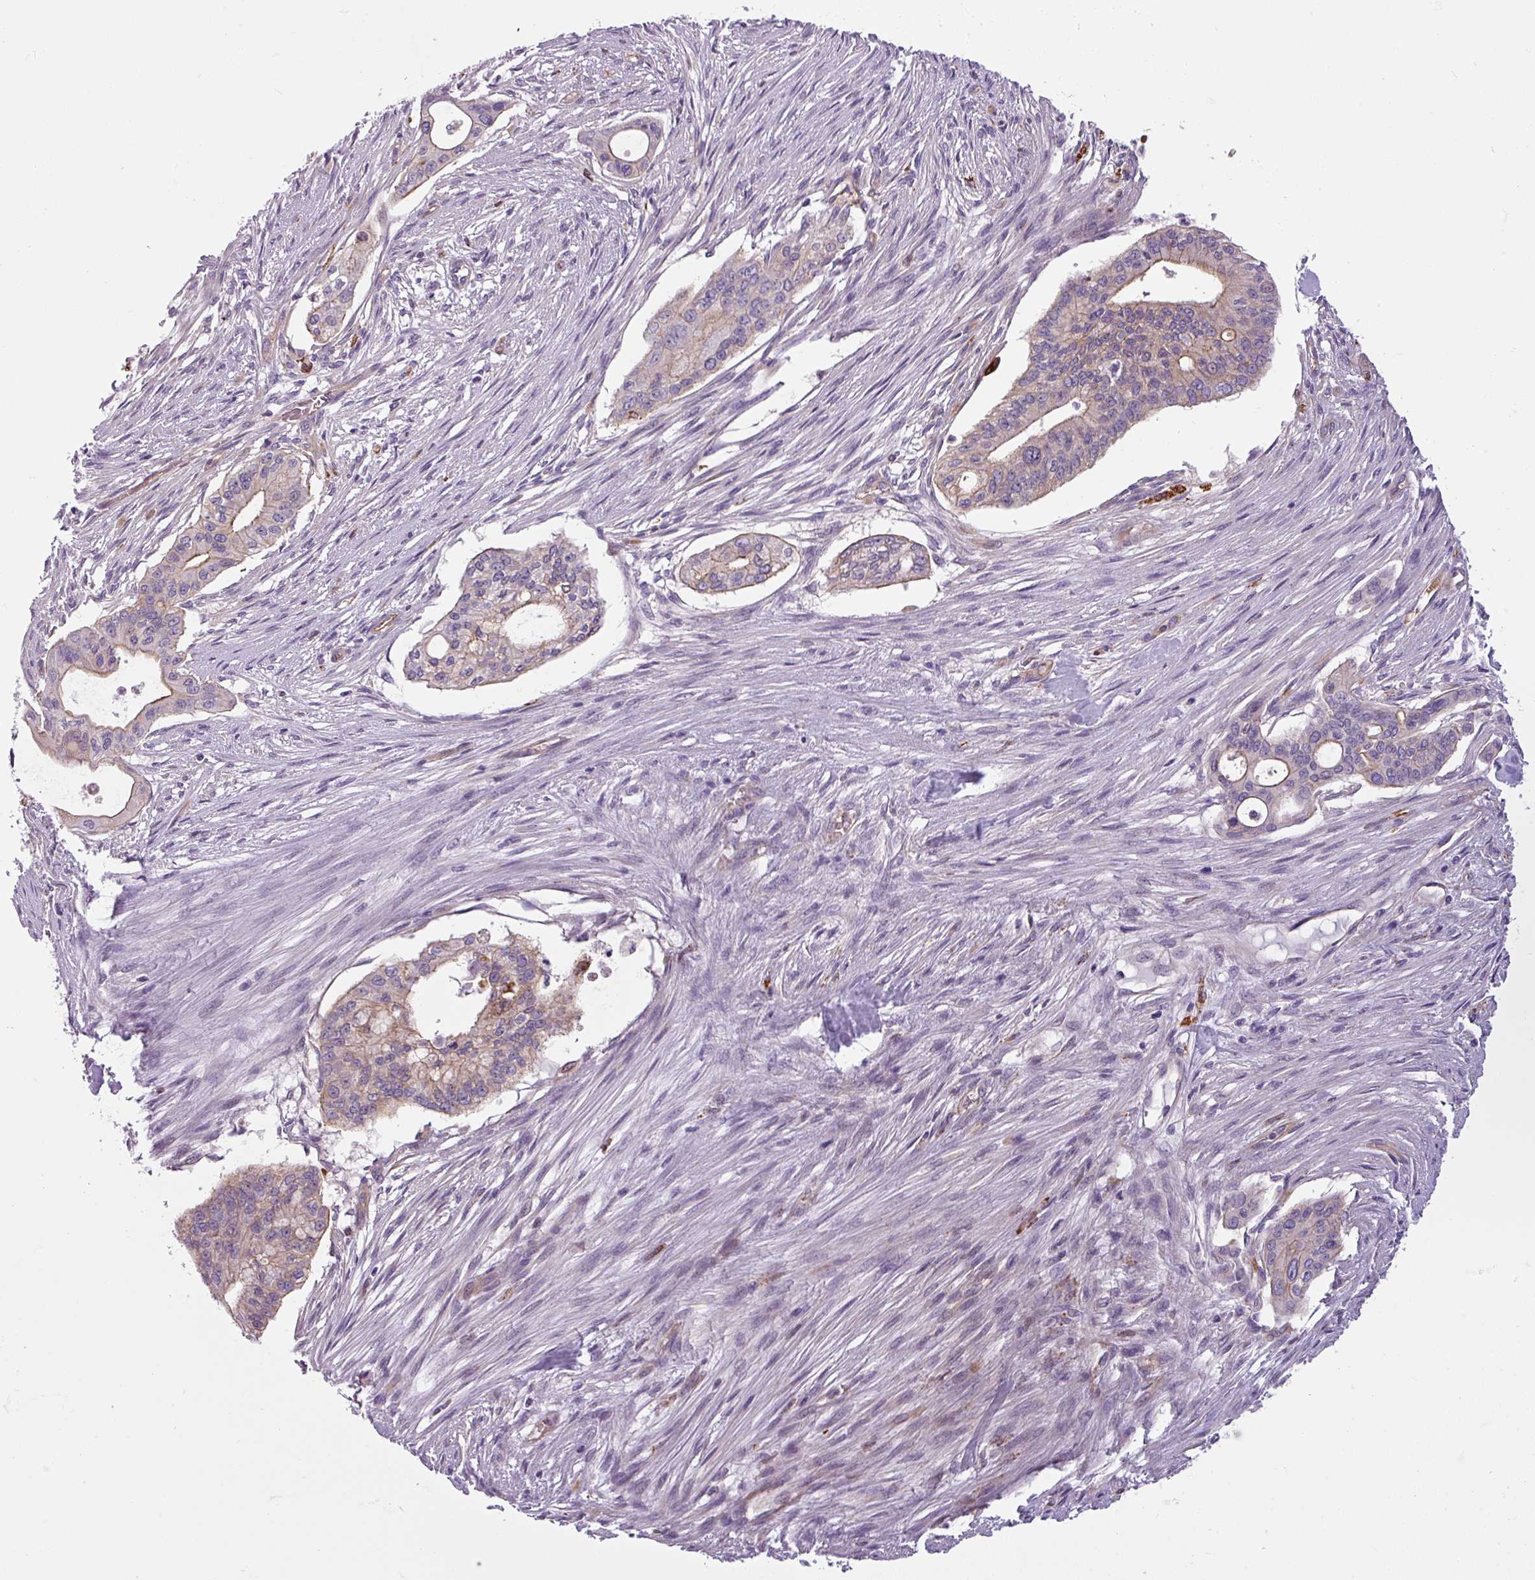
{"staining": {"intensity": "weak", "quantity": "25%-75%", "location": "cytoplasmic/membranous"}, "tissue": "pancreatic cancer", "cell_type": "Tumor cells", "image_type": "cancer", "snomed": [{"axis": "morphology", "description": "Adenocarcinoma, NOS"}, {"axis": "topography", "description": "Pancreas"}], "caption": "Brown immunohistochemical staining in pancreatic cancer reveals weak cytoplasmic/membranous expression in about 25%-75% of tumor cells.", "gene": "BUD23", "patient": {"sex": "male", "age": 46}}